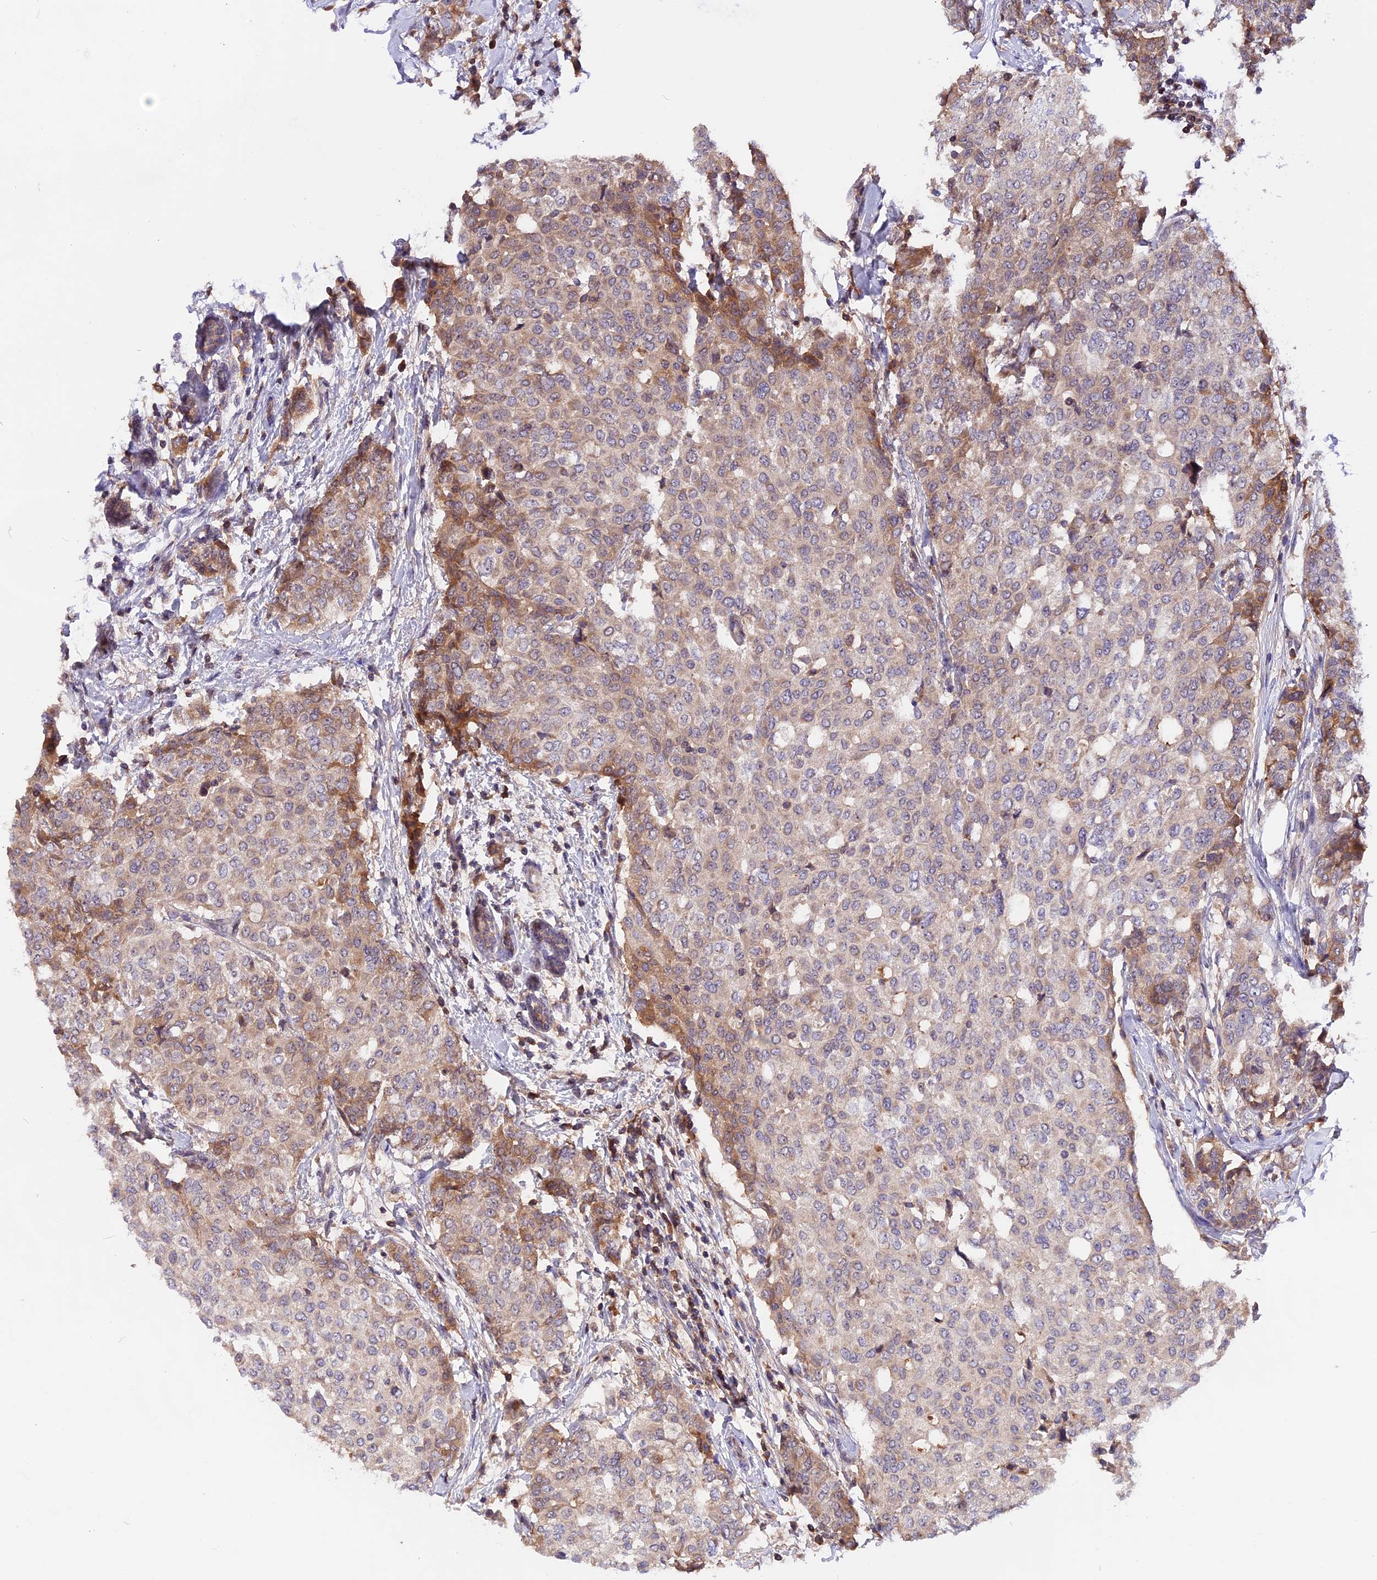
{"staining": {"intensity": "moderate", "quantity": "<25%", "location": "cytoplasmic/membranous"}, "tissue": "breast cancer", "cell_type": "Tumor cells", "image_type": "cancer", "snomed": [{"axis": "morphology", "description": "Lobular carcinoma"}, {"axis": "topography", "description": "Breast"}], "caption": "The photomicrograph displays staining of lobular carcinoma (breast), revealing moderate cytoplasmic/membranous protein expression (brown color) within tumor cells.", "gene": "MARK4", "patient": {"sex": "female", "age": 51}}